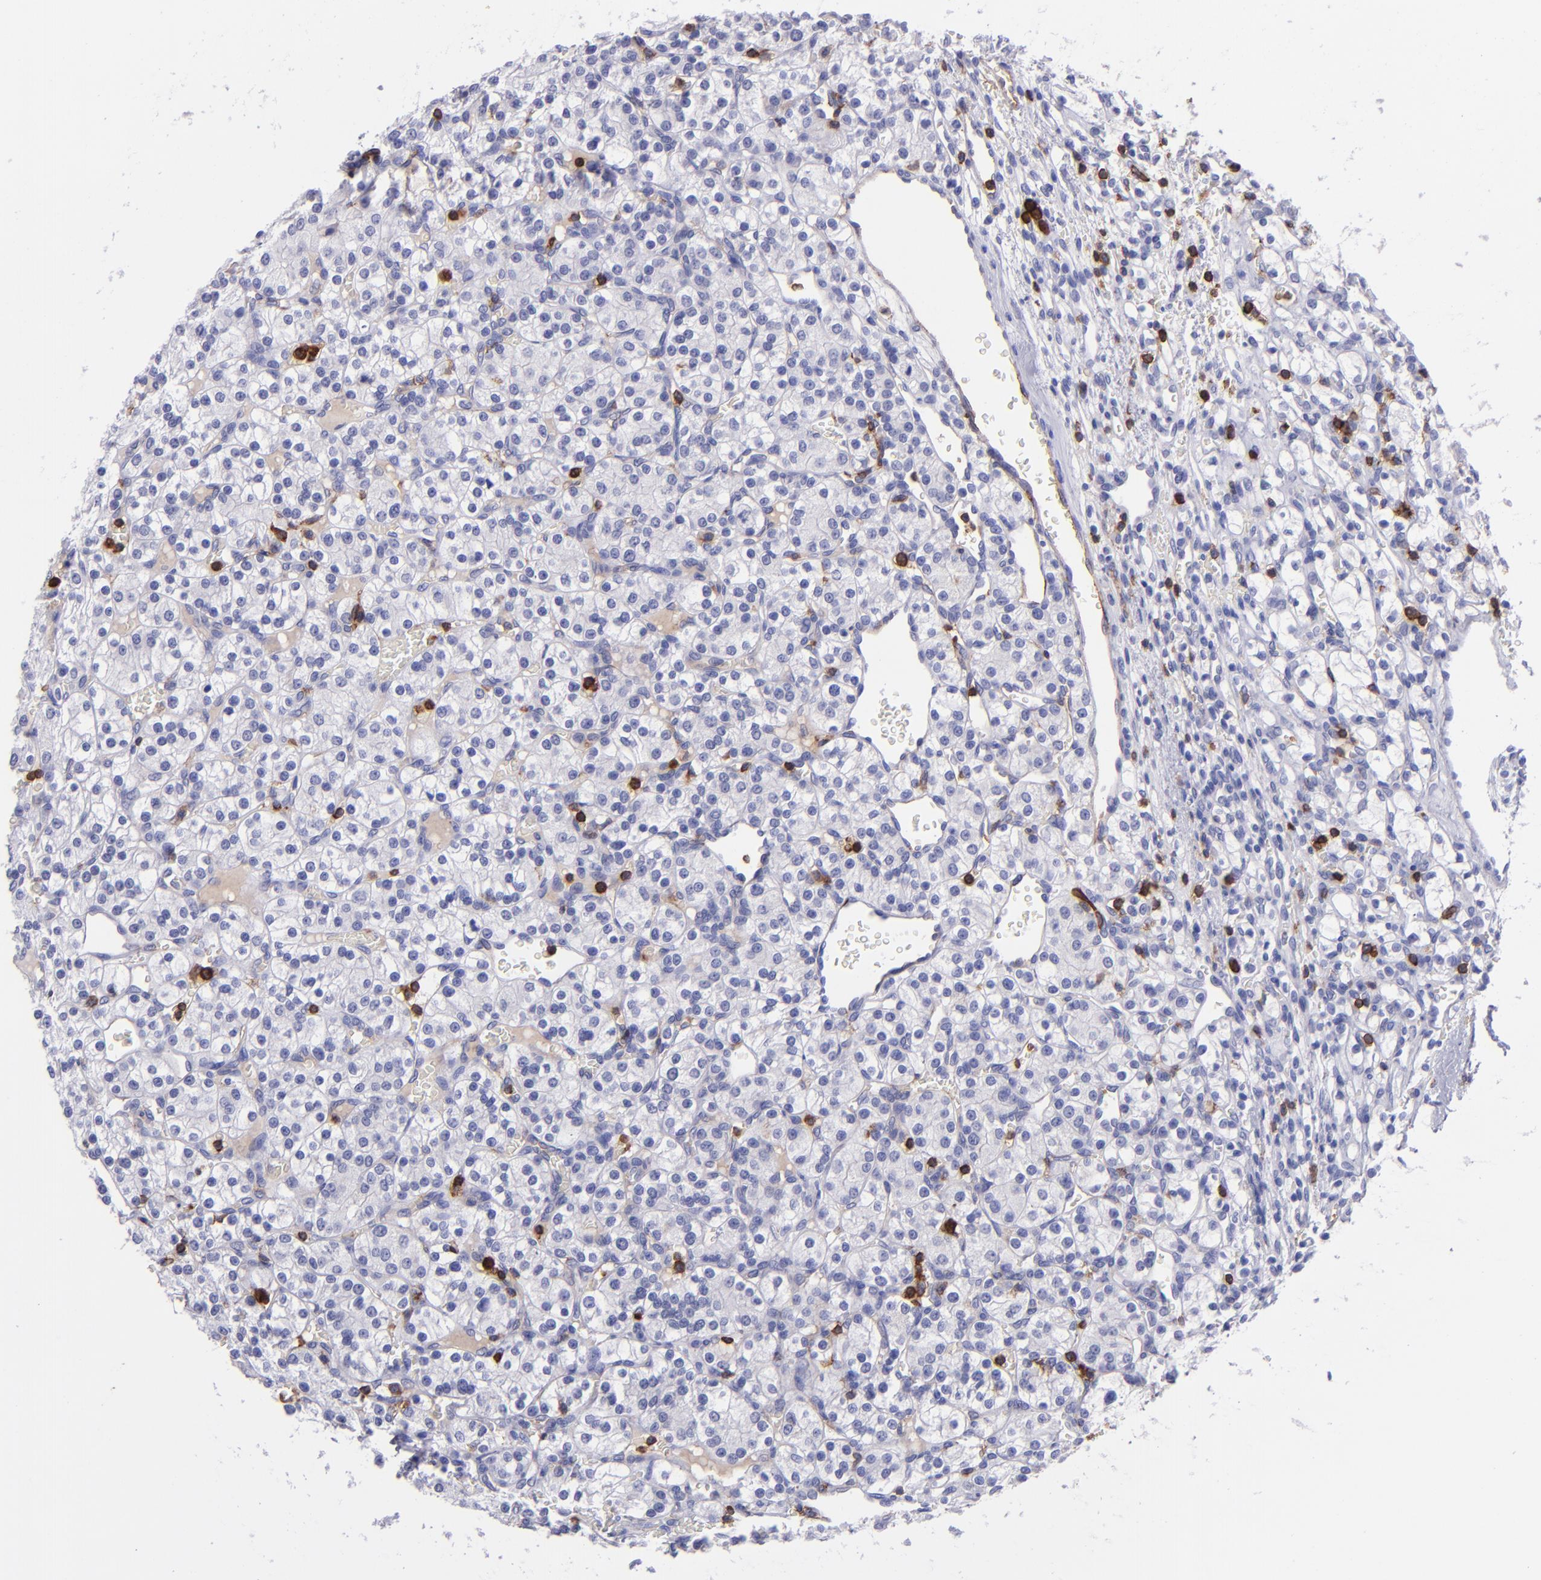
{"staining": {"intensity": "negative", "quantity": "none", "location": "none"}, "tissue": "renal cancer", "cell_type": "Tumor cells", "image_type": "cancer", "snomed": [{"axis": "morphology", "description": "Adenocarcinoma, NOS"}, {"axis": "topography", "description": "Kidney"}], "caption": "Protein analysis of renal adenocarcinoma shows no significant positivity in tumor cells. (DAB immunohistochemistry (IHC), high magnification).", "gene": "ICAM3", "patient": {"sex": "female", "age": 62}}